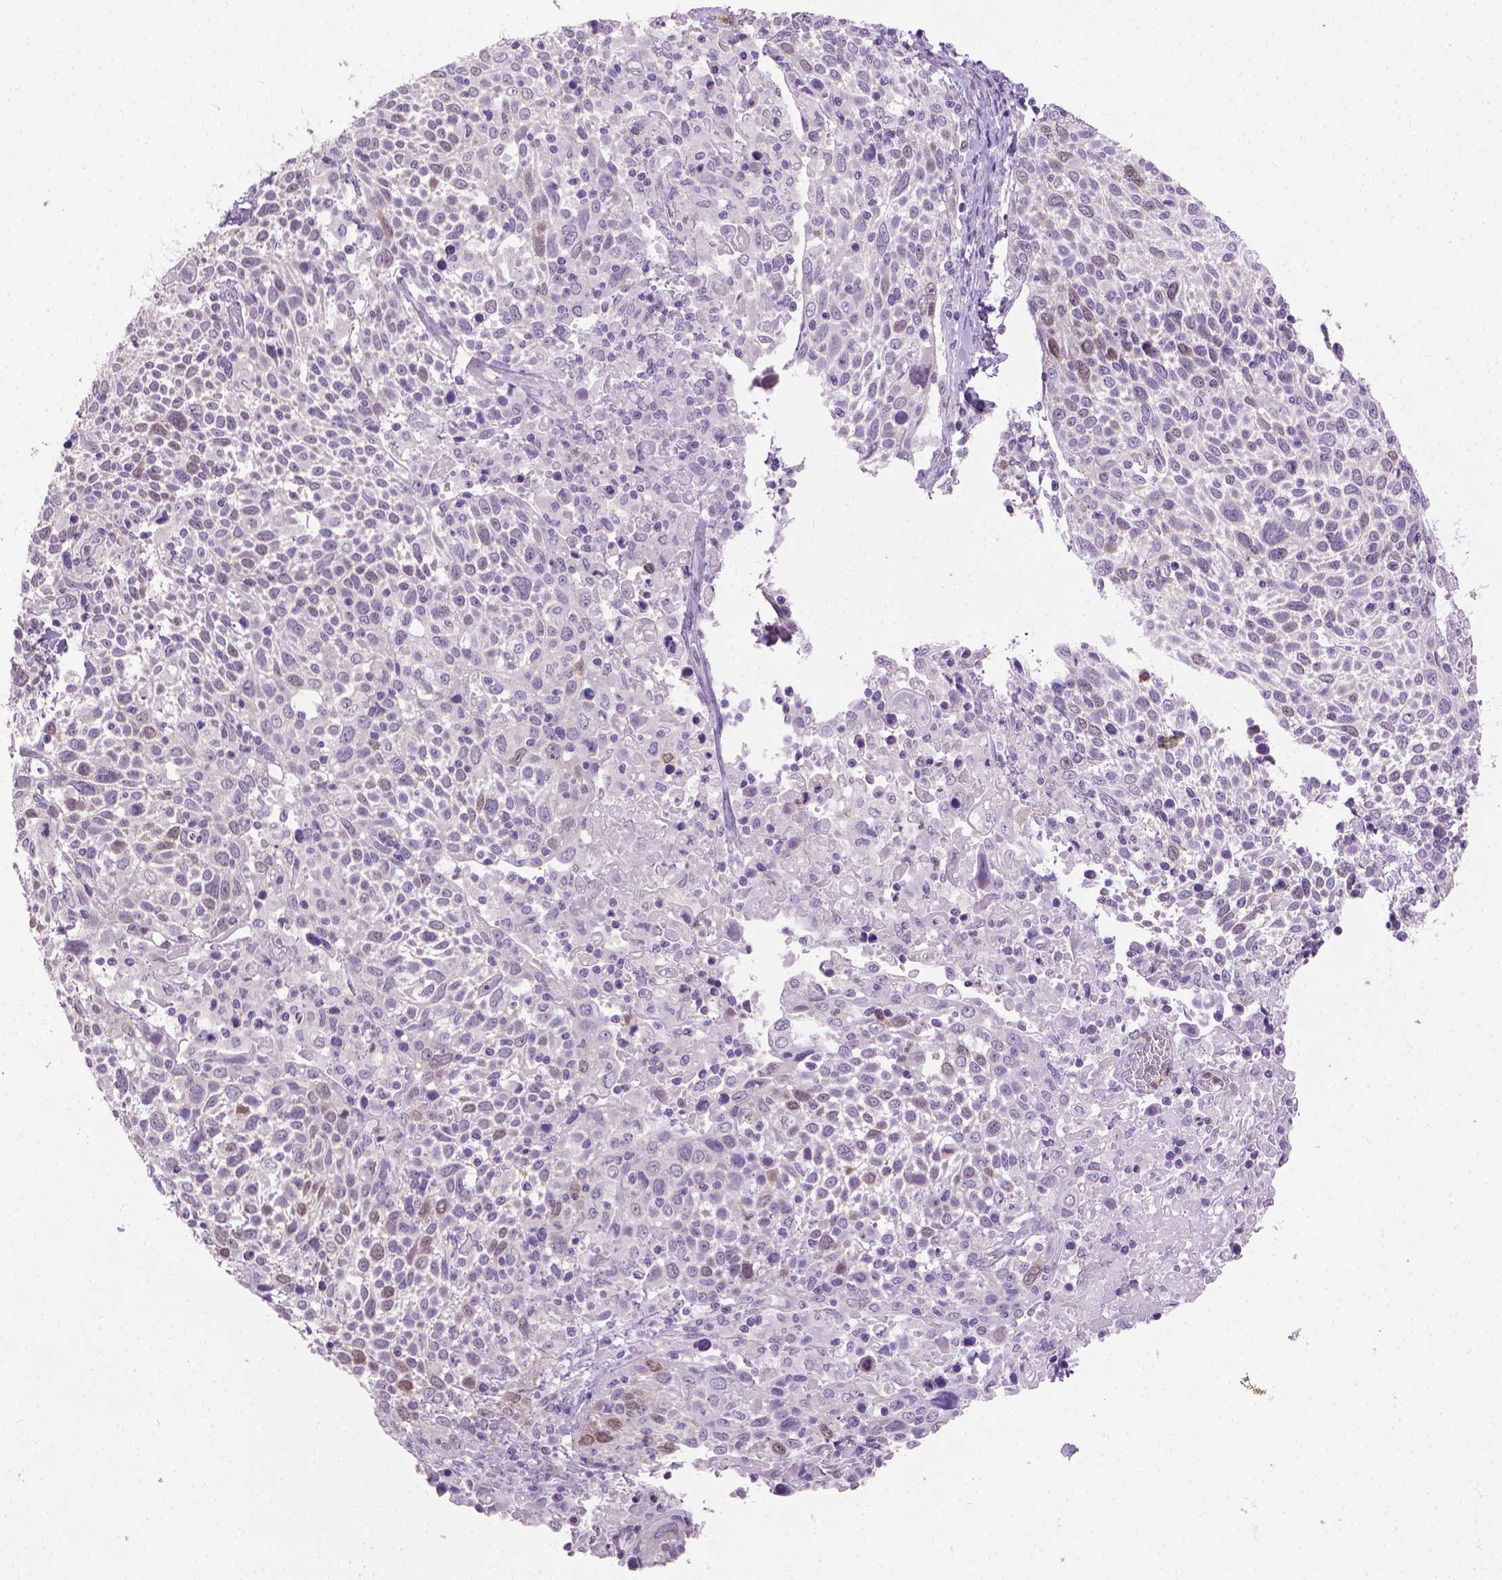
{"staining": {"intensity": "negative", "quantity": "none", "location": "none"}, "tissue": "cervical cancer", "cell_type": "Tumor cells", "image_type": "cancer", "snomed": [{"axis": "morphology", "description": "Squamous cell carcinoma, NOS"}, {"axis": "topography", "description": "Cervix"}], "caption": "Squamous cell carcinoma (cervical) was stained to show a protein in brown. There is no significant positivity in tumor cells.", "gene": "CDKN2D", "patient": {"sex": "female", "age": 61}}